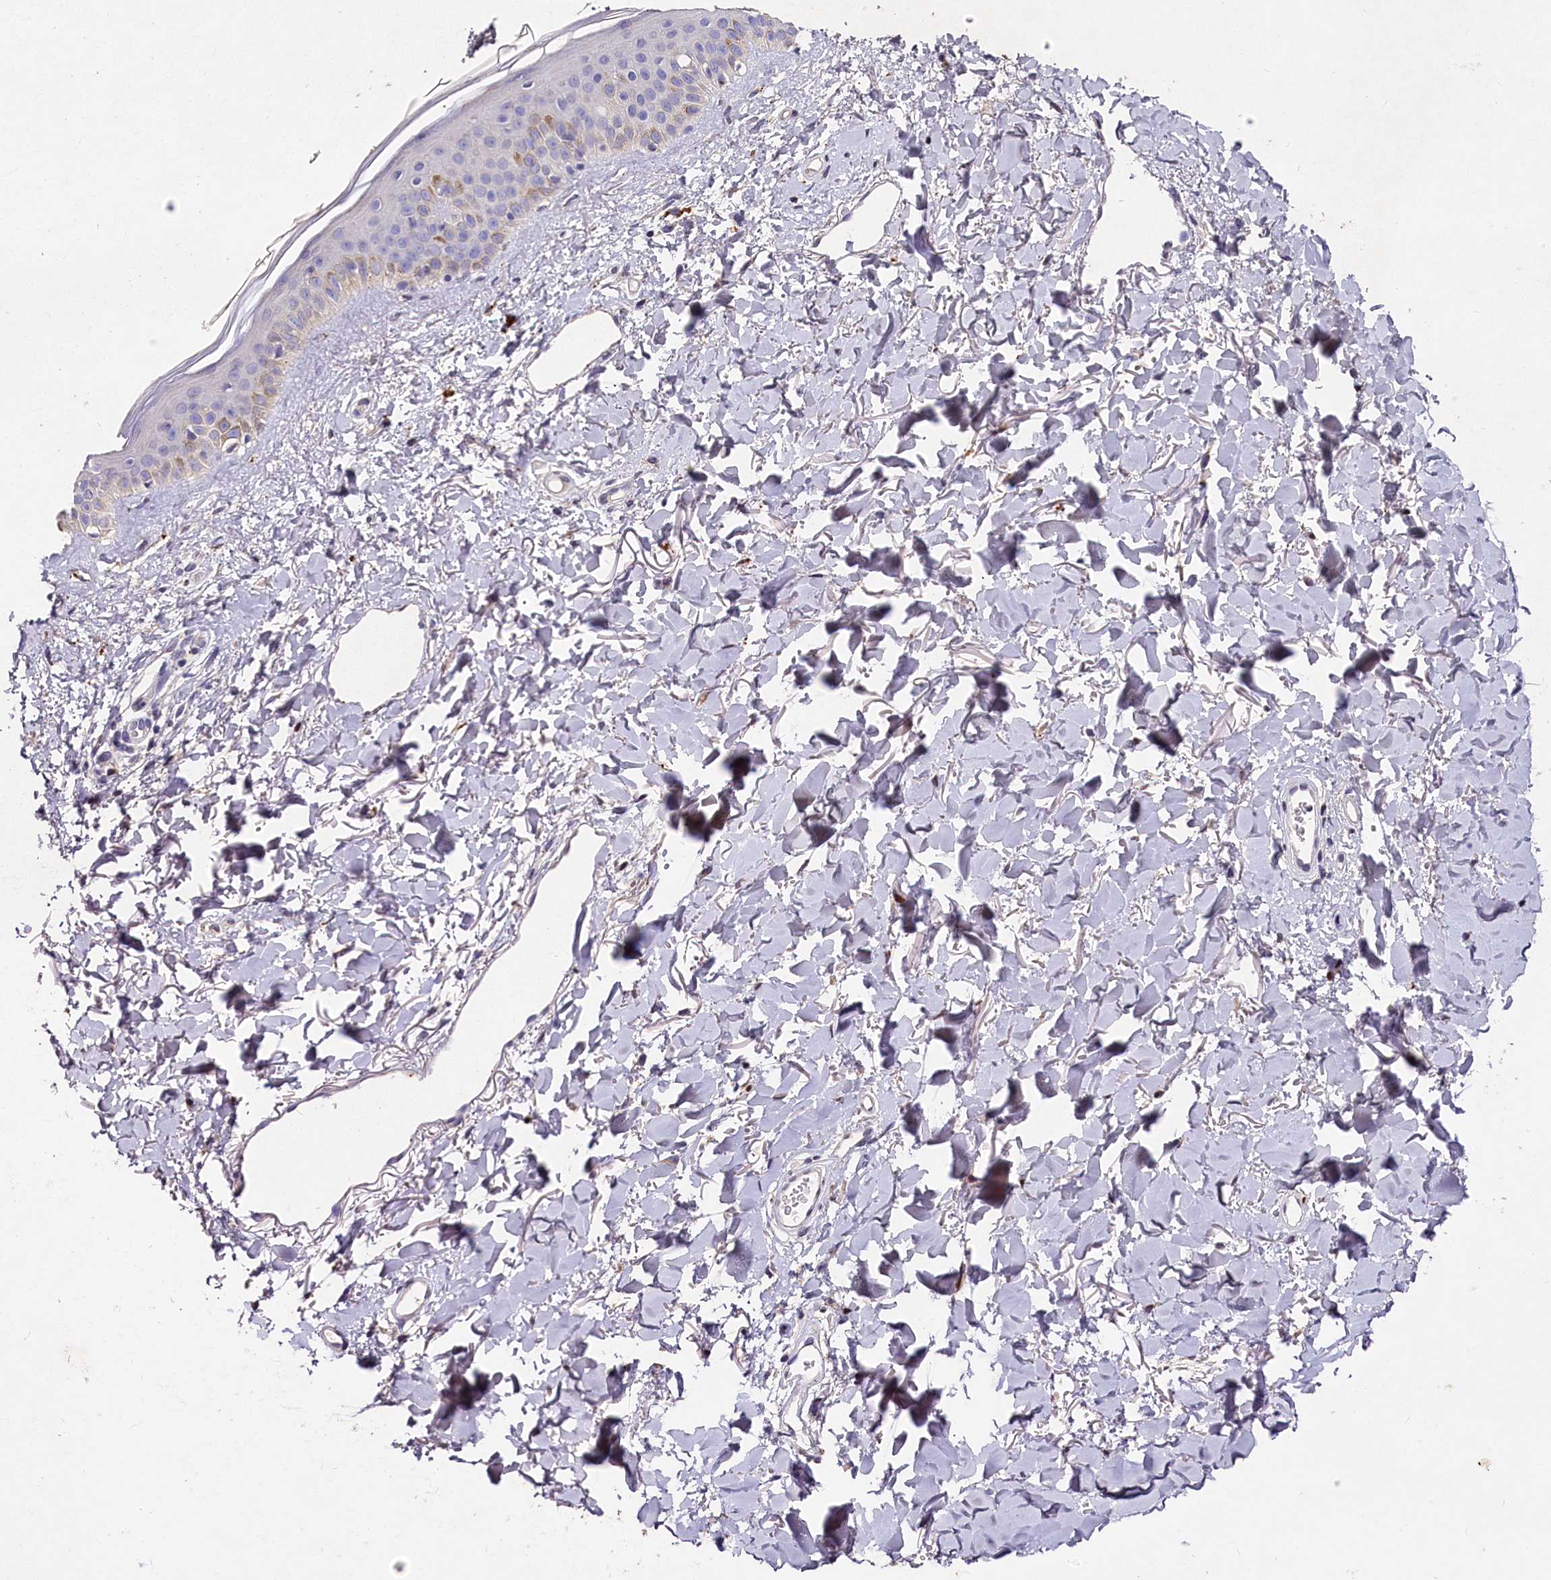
{"staining": {"intensity": "negative", "quantity": "none", "location": "none"}, "tissue": "skin", "cell_type": "Fibroblasts", "image_type": "normal", "snomed": [{"axis": "morphology", "description": "Normal tissue, NOS"}, {"axis": "topography", "description": "Skin"}], "caption": "IHC micrograph of unremarkable skin stained for a protein (brown), which demonstrates no positivity in fibroblasts.", "gene": "ST7L", "patient": {"sex": "female", "age": 58}}